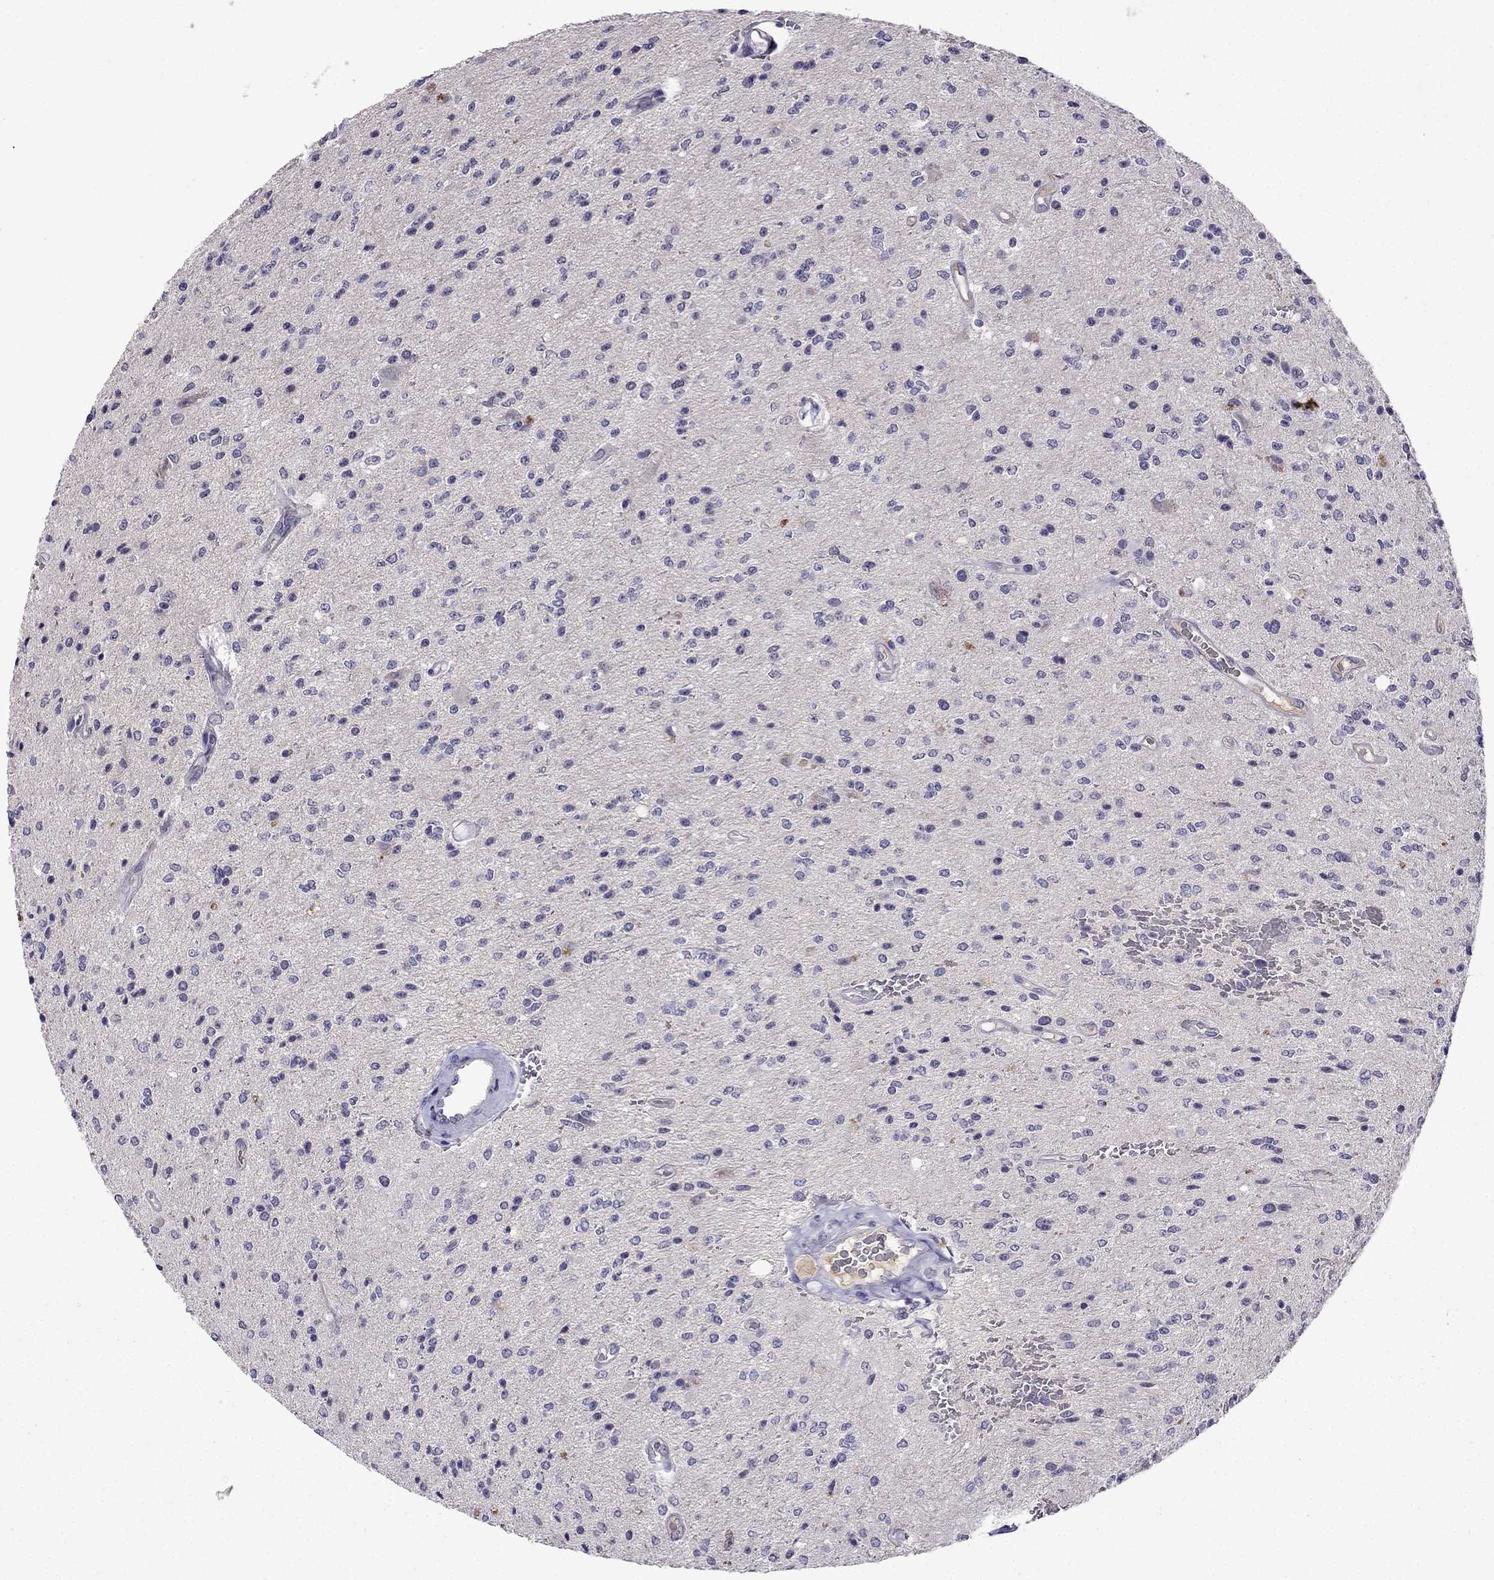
{"staining": {"intensity": "negative", "quantity": "none", "location": "none"}, "tissue": "glioma", "cell_type": "Tumor cells", "image_type": "cancer", "snomed": [{"axis": "morphology", "description": "Glioma, malignant, Low grade"}, {"axis": "topography", "description": "Brain"}], "caption": "Immunohistochemistry (IHC) image of neoplastic tissue: malignant glioma (low-grade) stained with DAB displays no significant protein expression in tumor cells.", "gene": "UHRF1", "patient": {"sex": "male", "age": 67}}